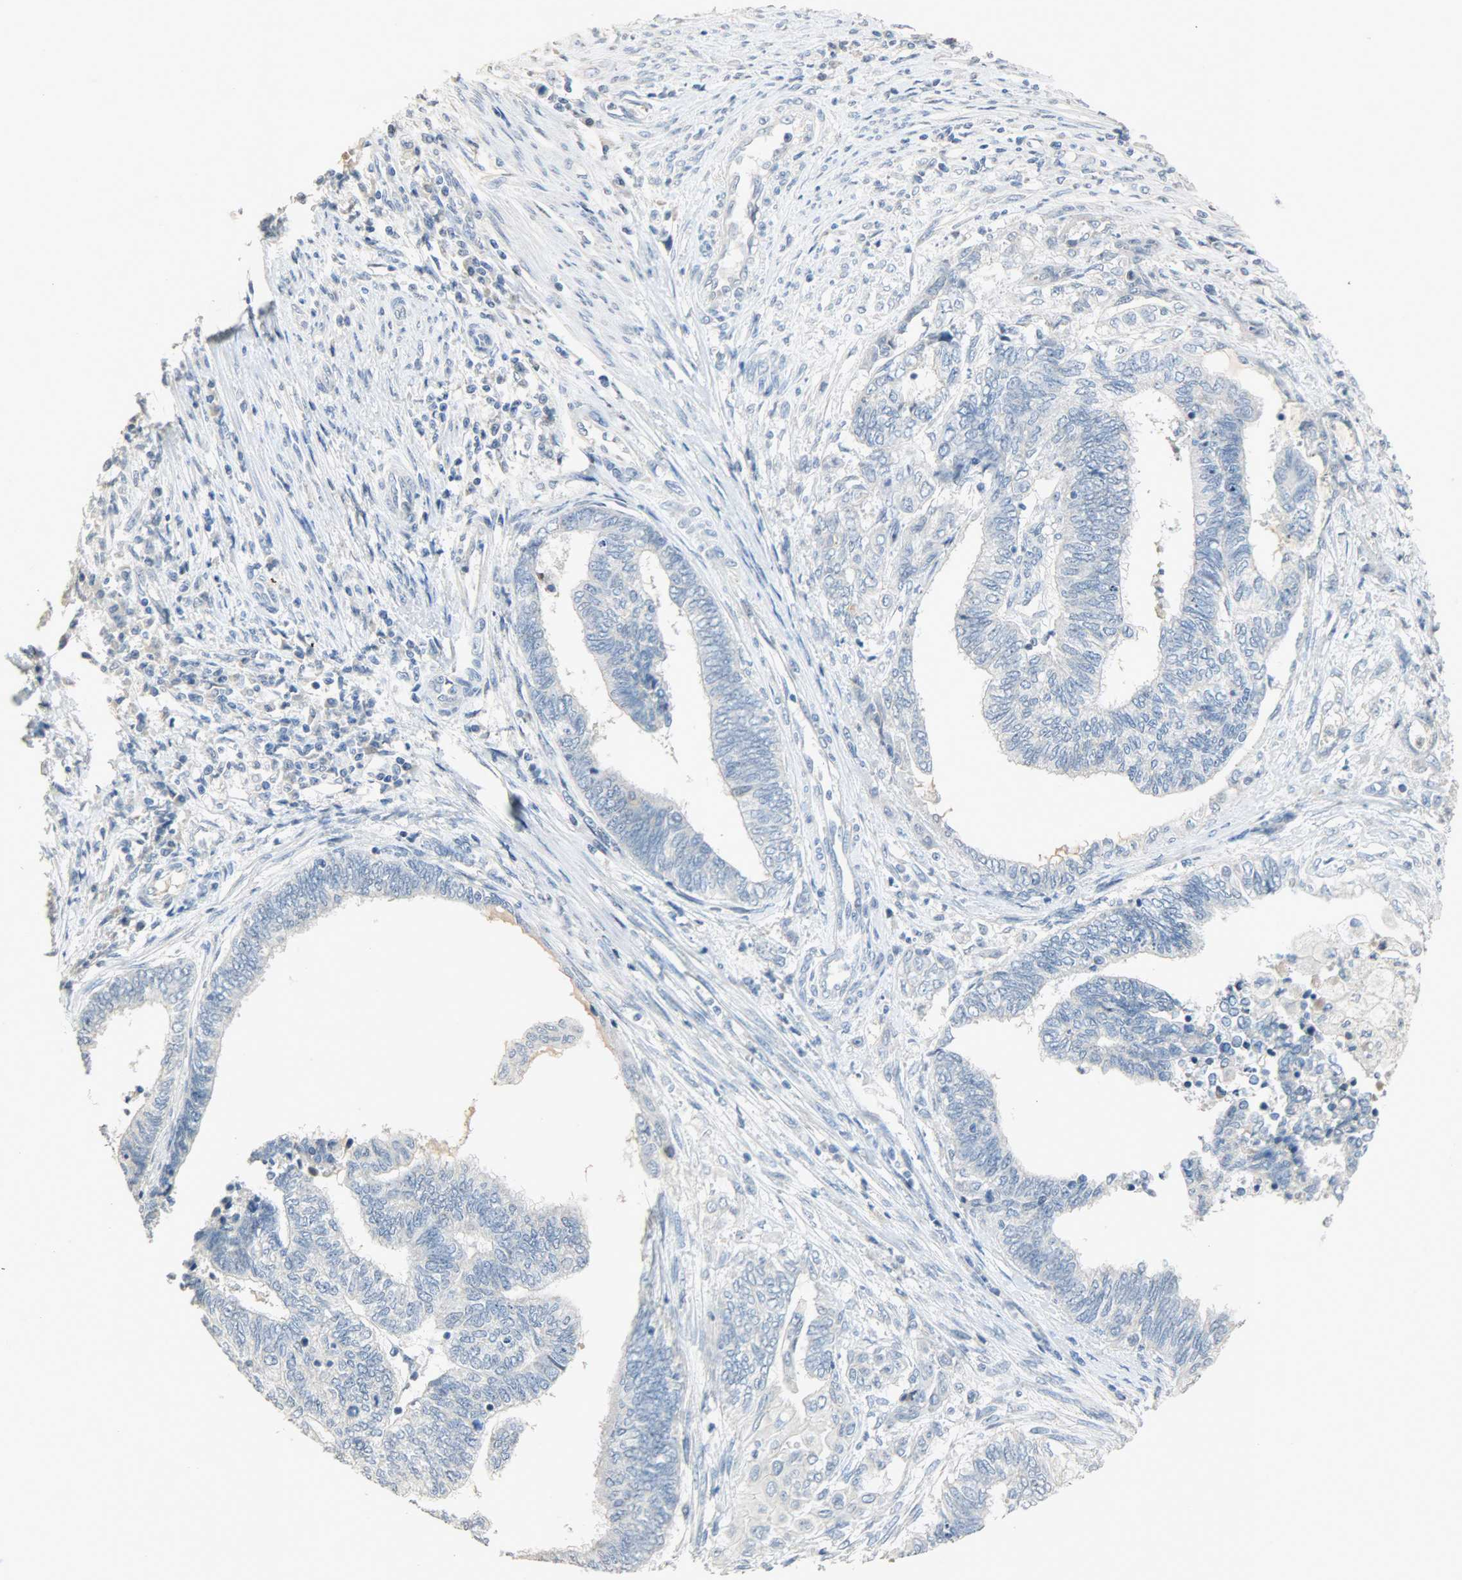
{"staining": {"intensity": "negative", "quantity": "none", "location": "none"}, "tissue": "endometrial cancer", "cell_type": "Tumor cells", "image_type": "cancer", "snomed": [{"axis": "morphology", "description": "Adenocarcinoma, NOS"}, {"axis": "topography", "description": "Uterus"}, {"axis": "topography", "description": "Endometrium"}], "caption": "A histopathology image of endometrial adenocarcinoma stained for a protein demonstrates no brown staining in tumor cells.", "gene": "DNAJB6", "patient": {"sex": "female", "age": 70}}